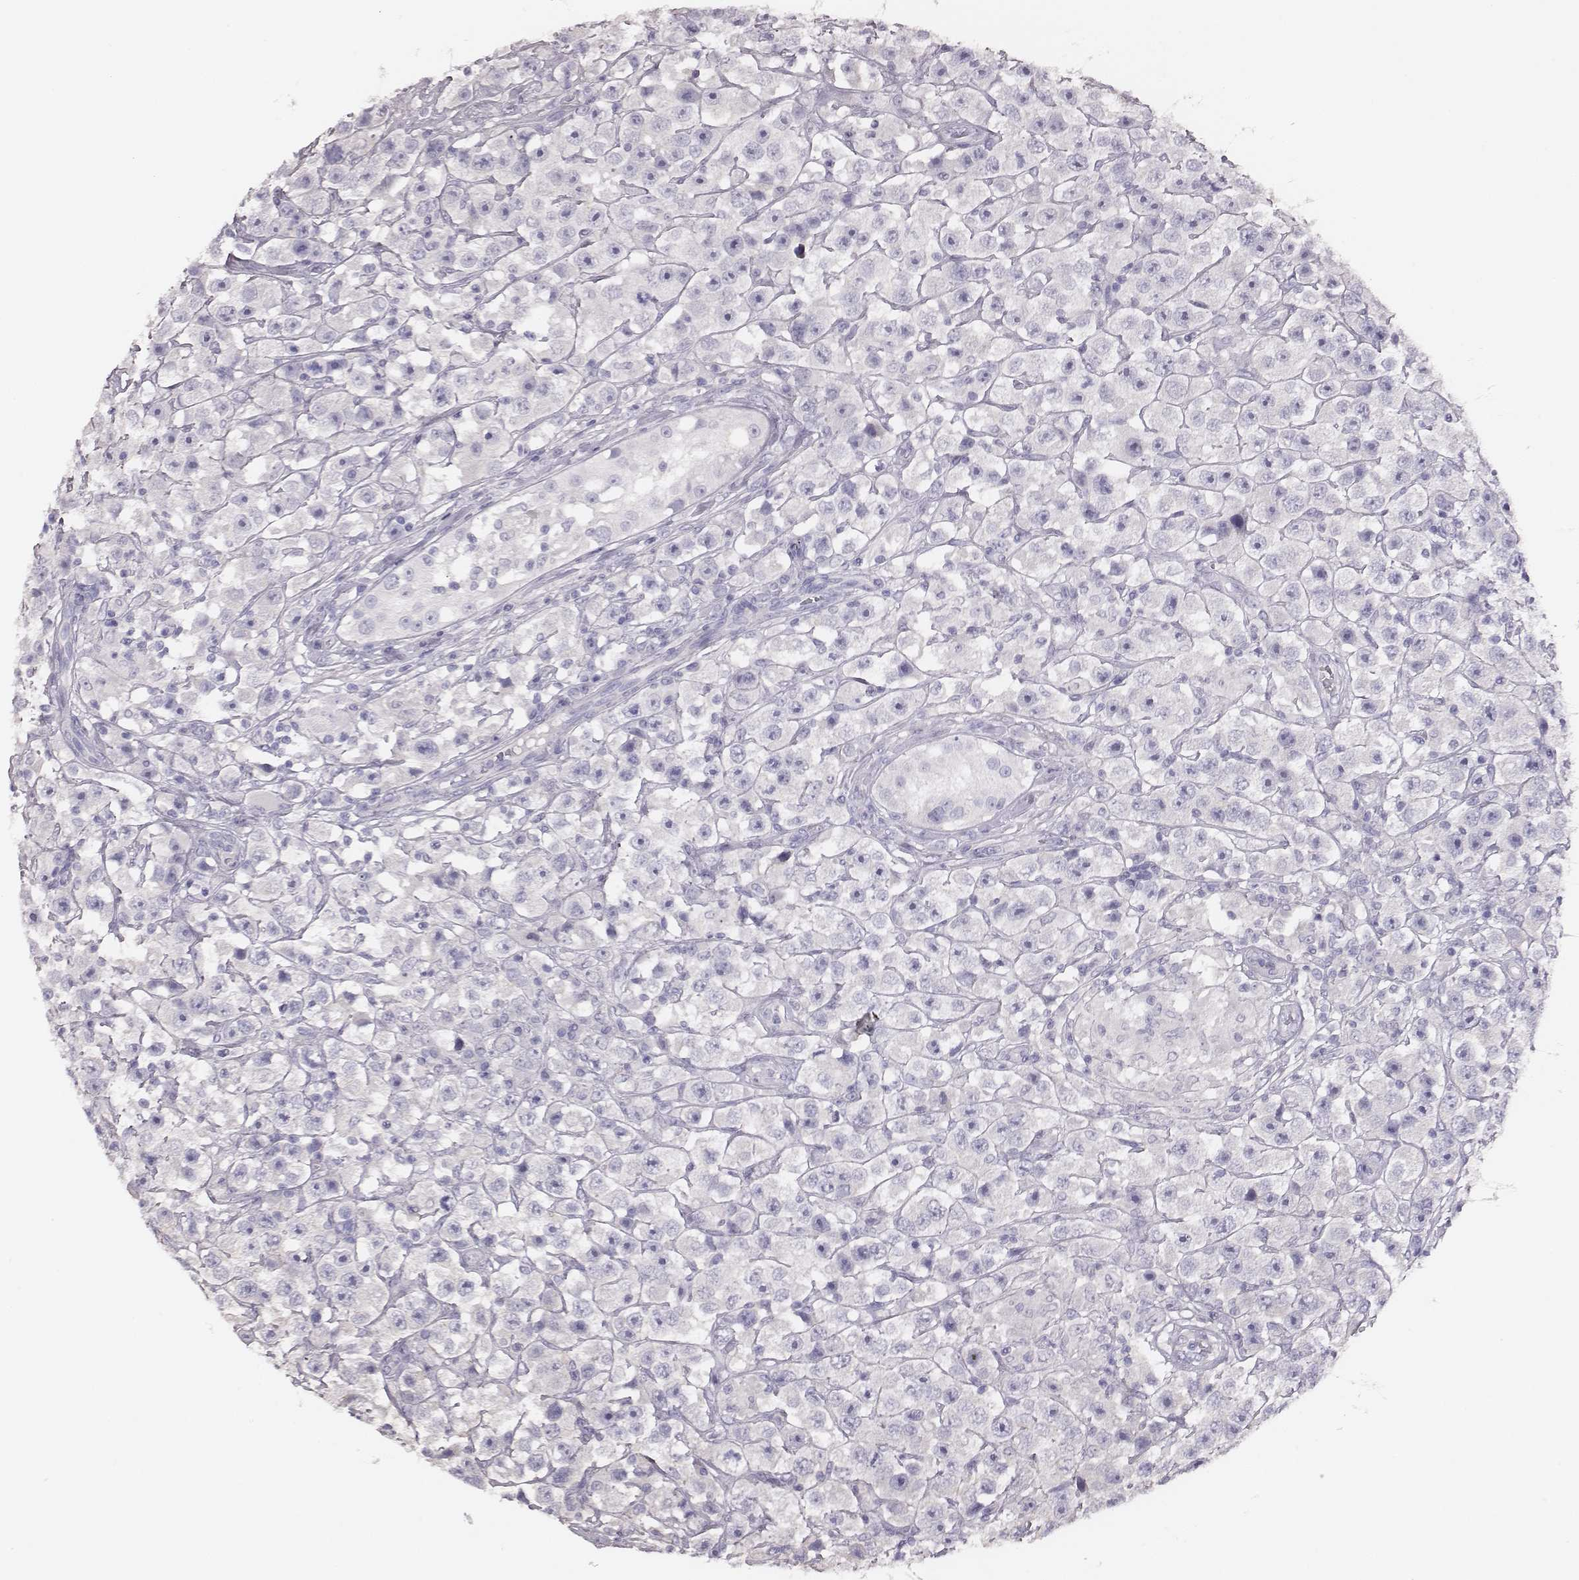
{"staining": {"intensity": "negative", "quantity": "none", "location": "none"}, "tissue": "testis cancer", "cell_type": "Tumor cells", "image_type": "cancer", "snomed": [{"axis": "morphology", "description": "Seminoma, NOS"}, {"axis": "topography", "description": "Testis"}], "caption": "Image shows no significant protein staining in tumor cells of seminoma (testis).", "gene": "P2RY10", "patient": {"sex": "male", "age": 45}}